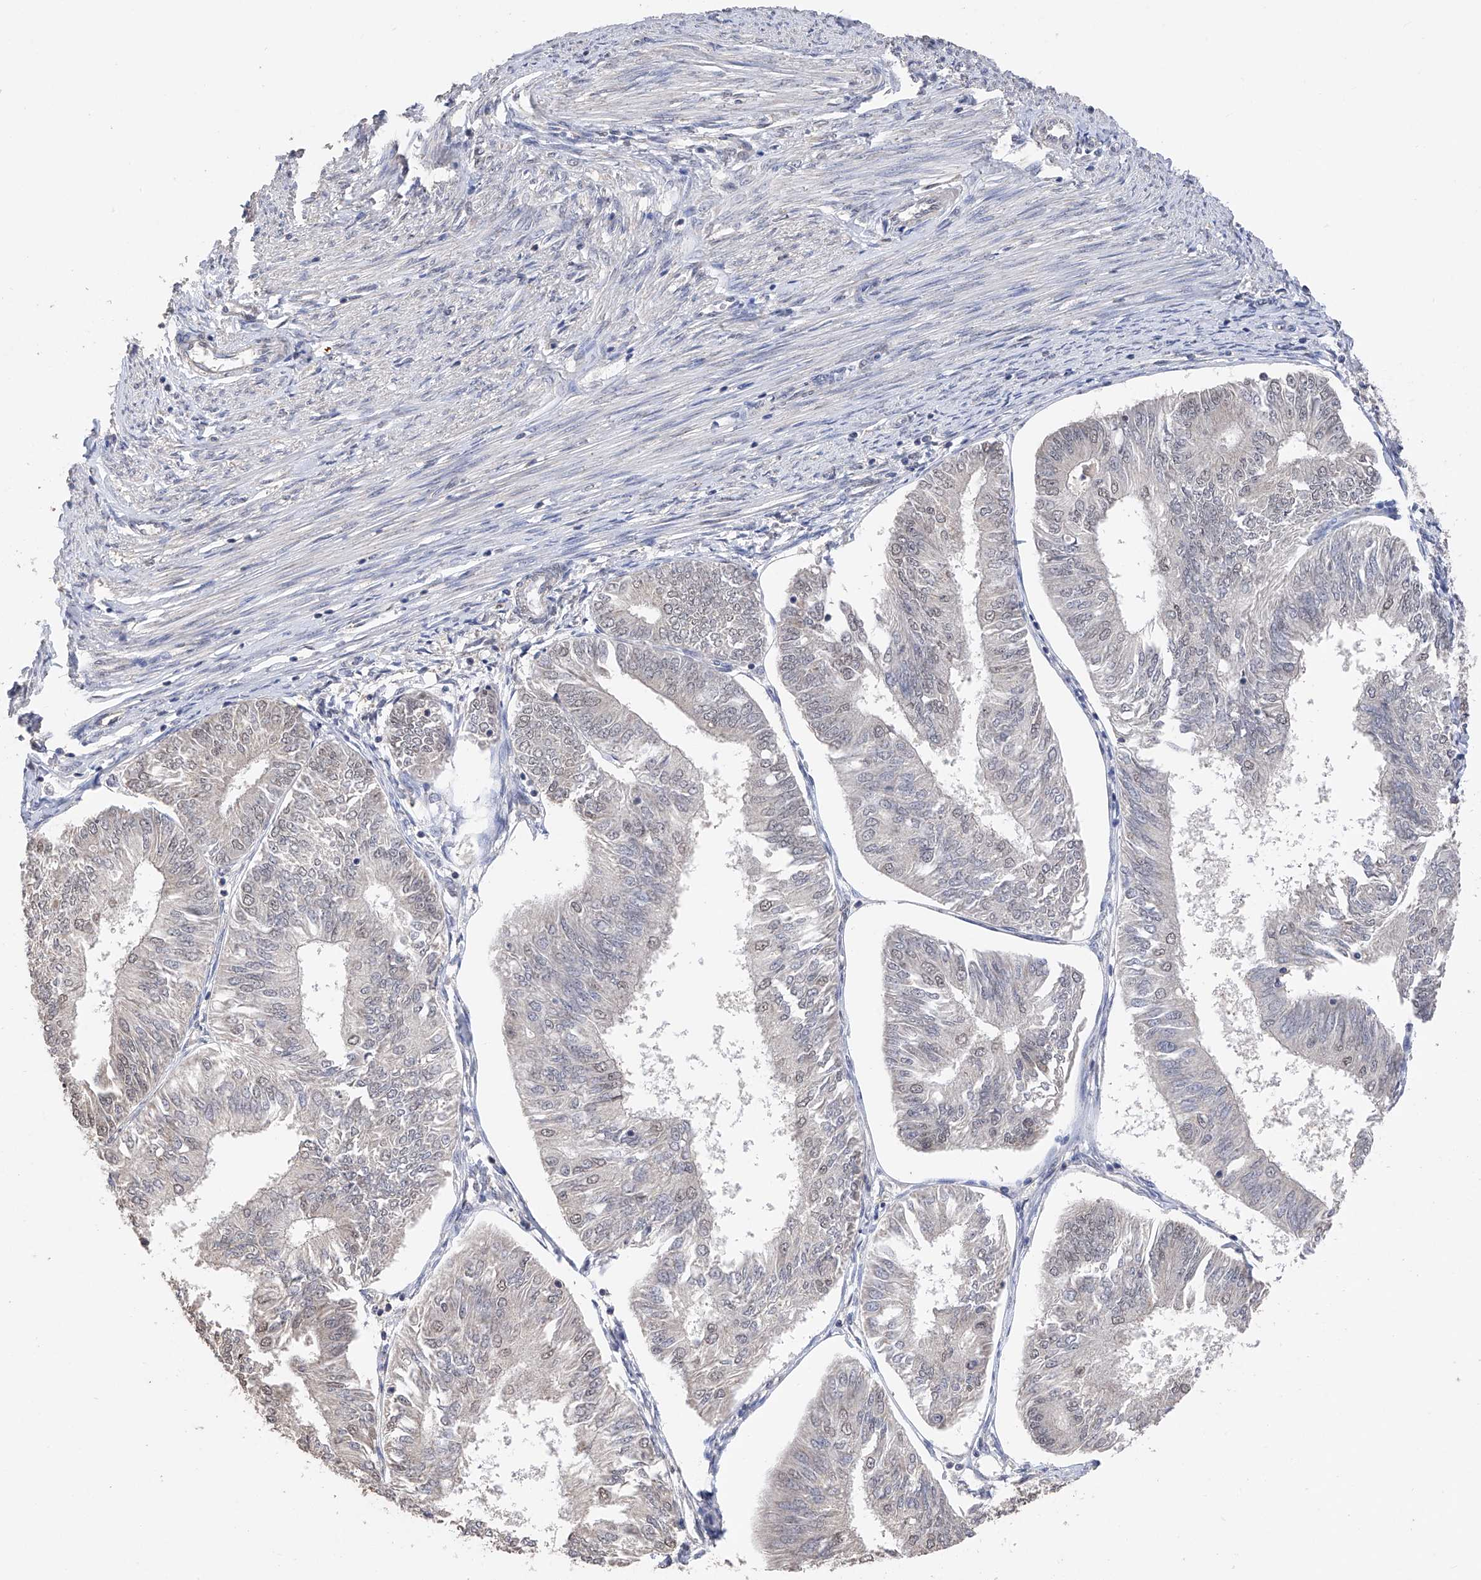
{"staining": {"intensity": "negative", "quantity": "none", "location": "none"}, "tissue": "endometrial cancer", "cell_type": "Tumor cells", "image_type": "cancer", "snomed": [{"axis": "morphology", "description": "Adenocarcinoma, NOS"}, {"axis": "topography", "description": "Endometrium"}], "caption": "The image demonstrates no significant expression in tumor cells of endometrial cancer (adenocarcinoma).", "gene": "DMAP1", "patient": {"sex": "female", "age": 58}}